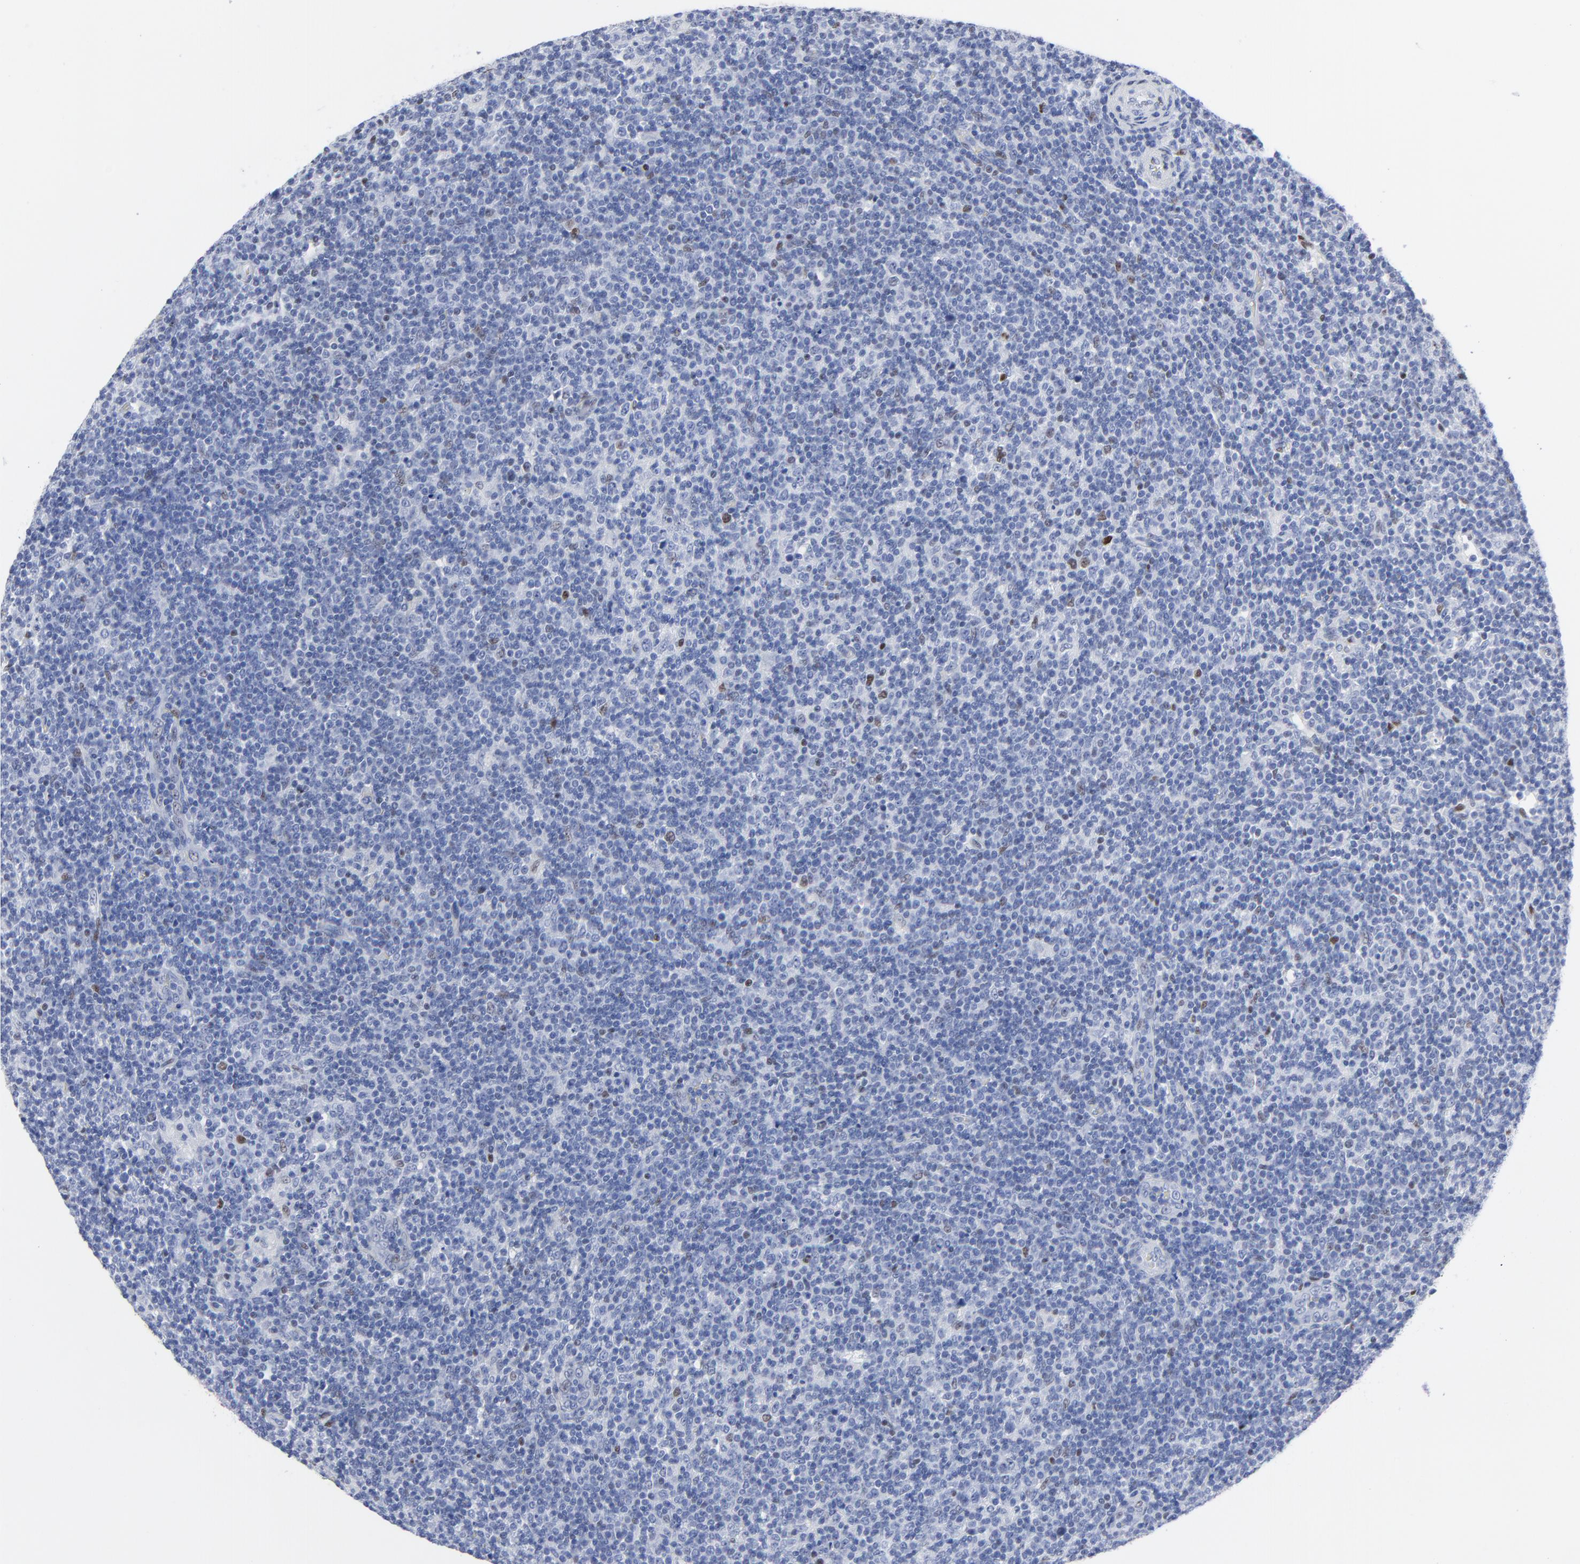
{"staining": {"intensity": "weak", "quantity": "<25%", "location": "nuclear"}, "tissue": "lymphoma", "cell_type": "Tumor cells", "image_type": "cancer", "snomed": [{"axis": "morphology", "description": "Malignant lymphoma, non-Hodgkin's type, Low grade"}, {"axis": "topography", "description": "Lymph node"}], "caption": "Immunohistochemistry (IHC) of low-grade malignant lymphoma, non-Hodgkin's type demonstrates no positivity in tumor cells.", "gene": "JUN", "patient": {"sex": "male", "age": 70}}